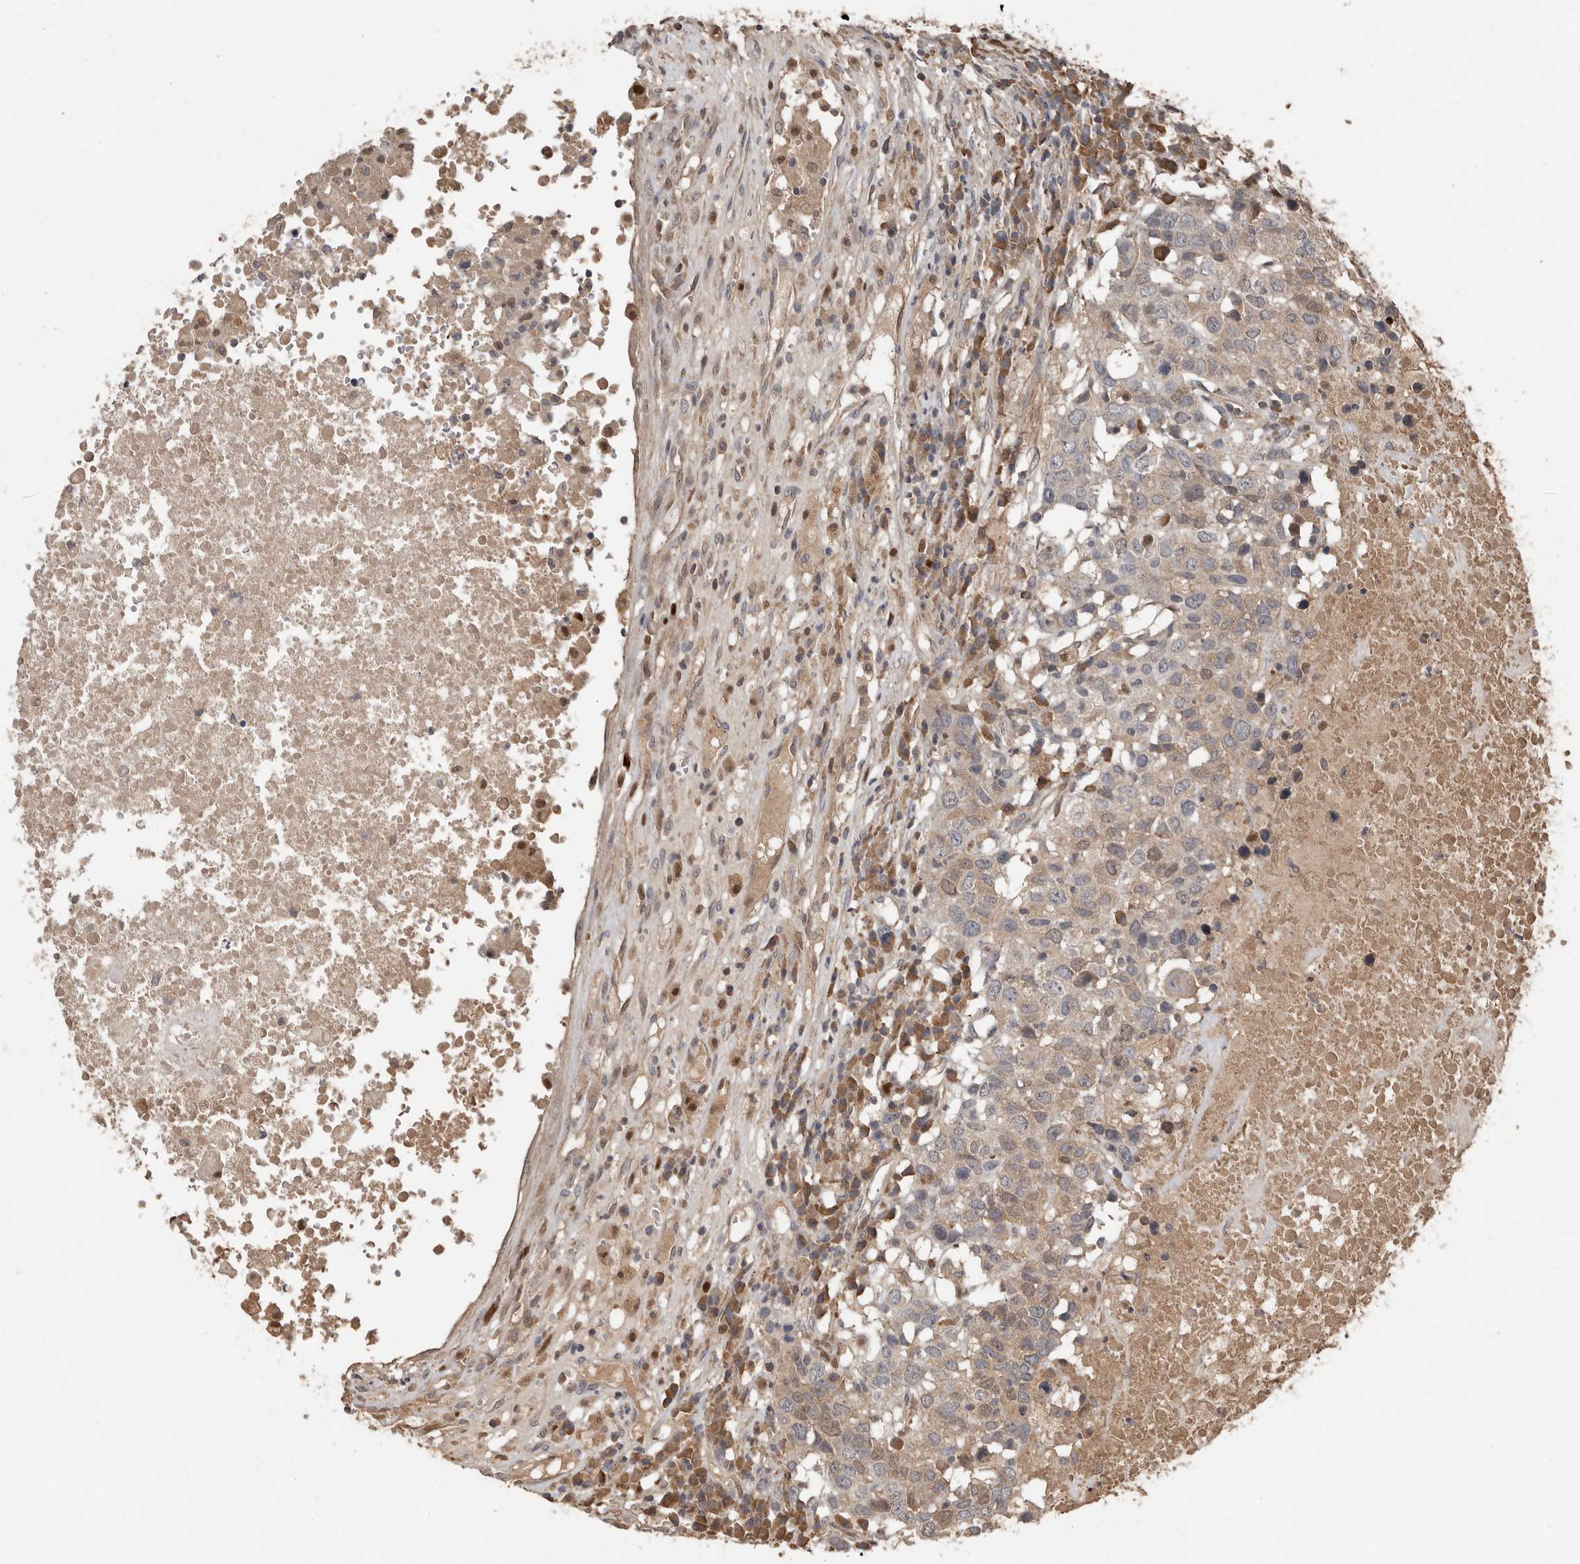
{"staining": {"intensity": "weak", "quantity": "<25%", "location": "cytoplasmic/membranous,nuclear"}, "tissue": "head and neck cancer", "cell_type": "Tumor cells", "image_type": "cancer", "snomed": [{"axis": "morphology", "description": "Squamous cell carcinoma, NOS"}, {"axis": "topography", "description": "Head-Neck"}], "caption": "Head and neck cancer was stained to show a protein in brown. There is no significant positivity in tumor cells.", "gene": "KIF26B", "patient": {"sex": "male", "age": 66}}